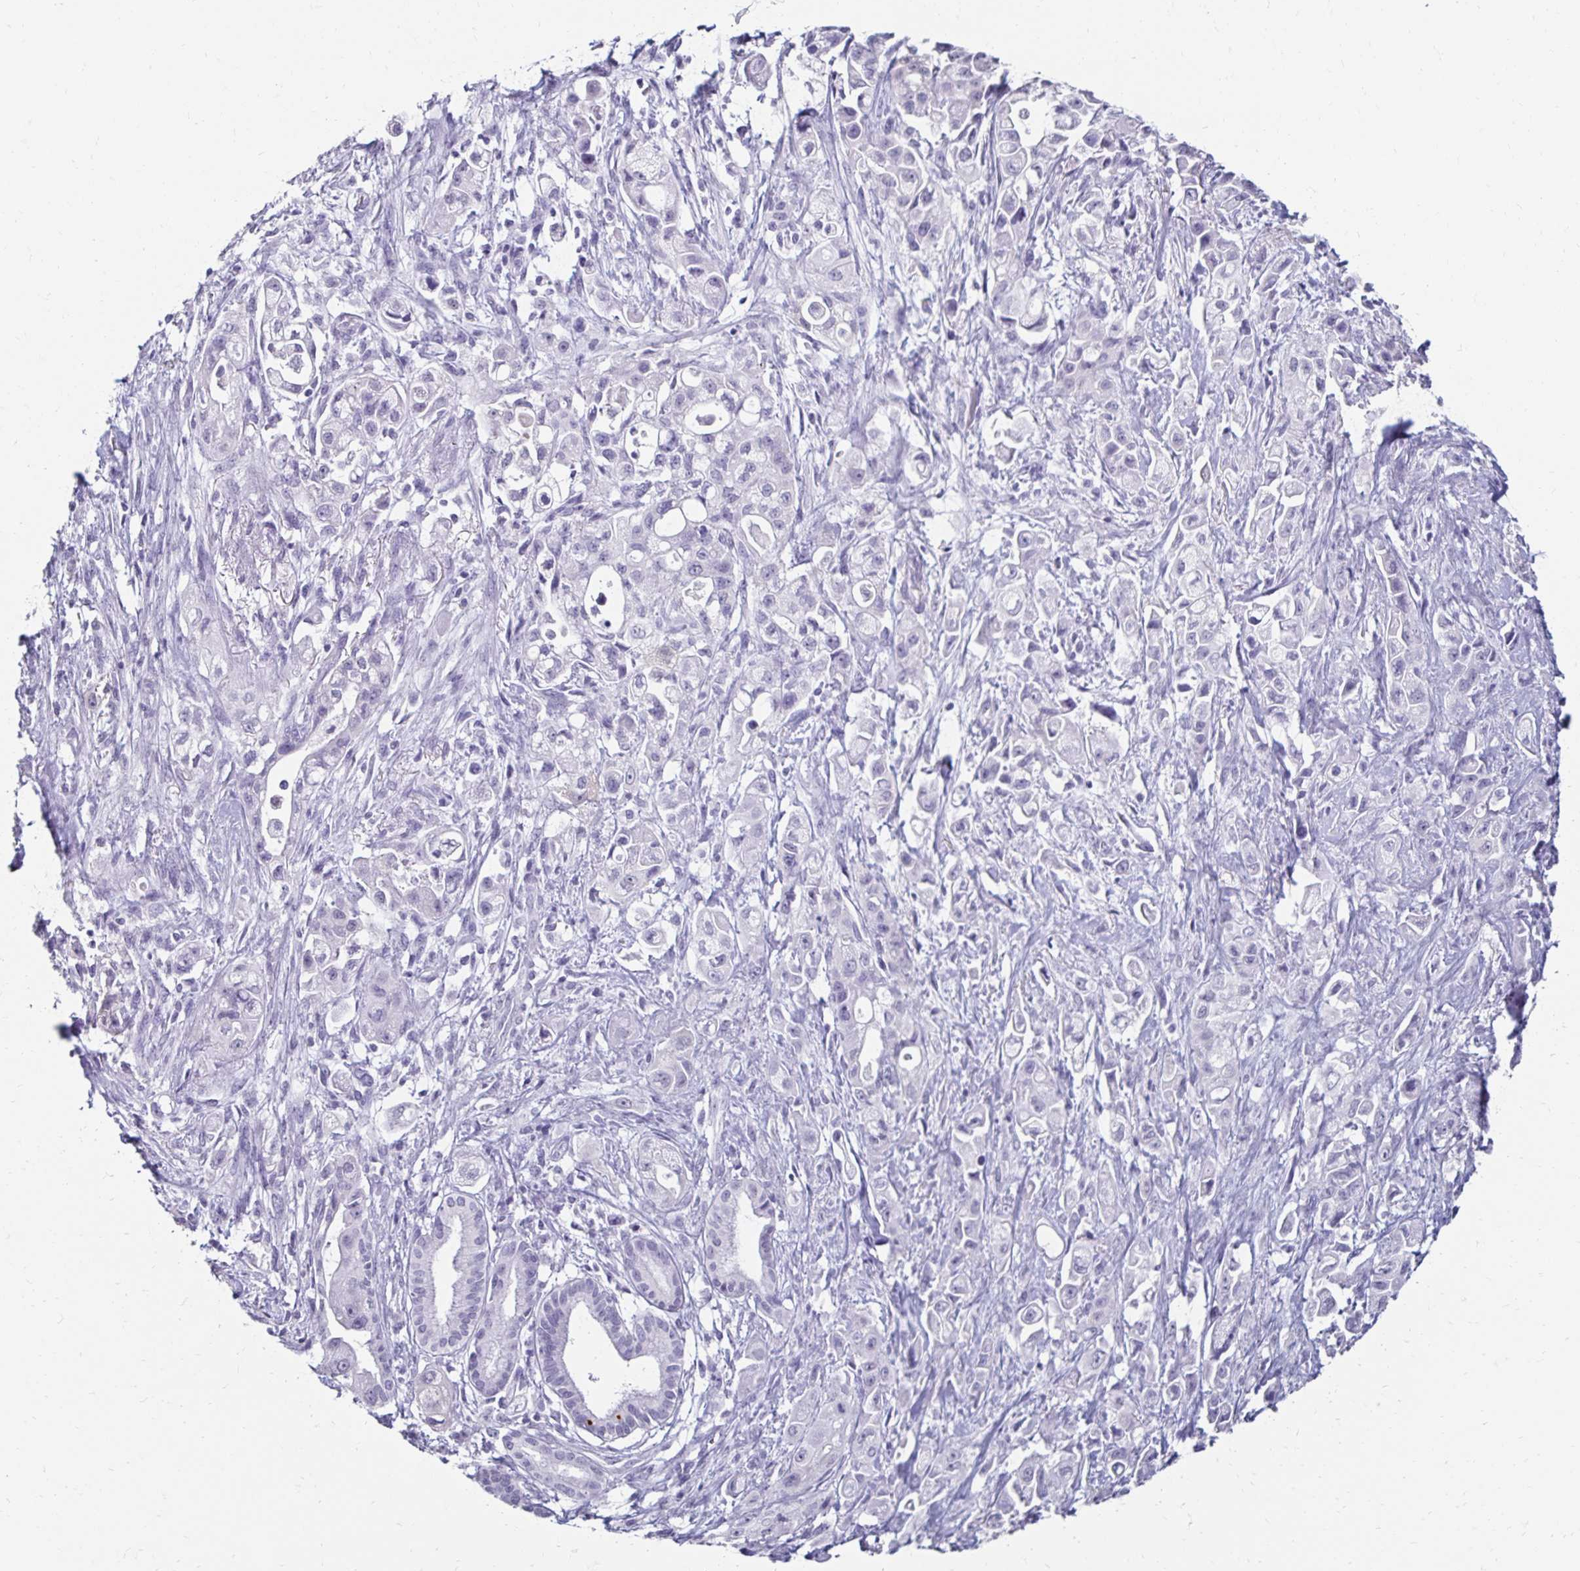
{"staining": {"intensity": "negative", "quantity": "none", "location": "none"}, "tissue": "pancreatic cancer", "cell_type": "Tumor cells", "image_type": "cancer", "snomed": [{"axis": "morphology", "description": "Adenocarcinoma, NOS"}, {"axis": "topography", "description": "Pancreas"}], "caption": "There is no significant positivity in tumor cells of adenocarcinoma (pancreatic).", "gene": "TOMM34", "patient": {"sex": "female", "age": 66}}